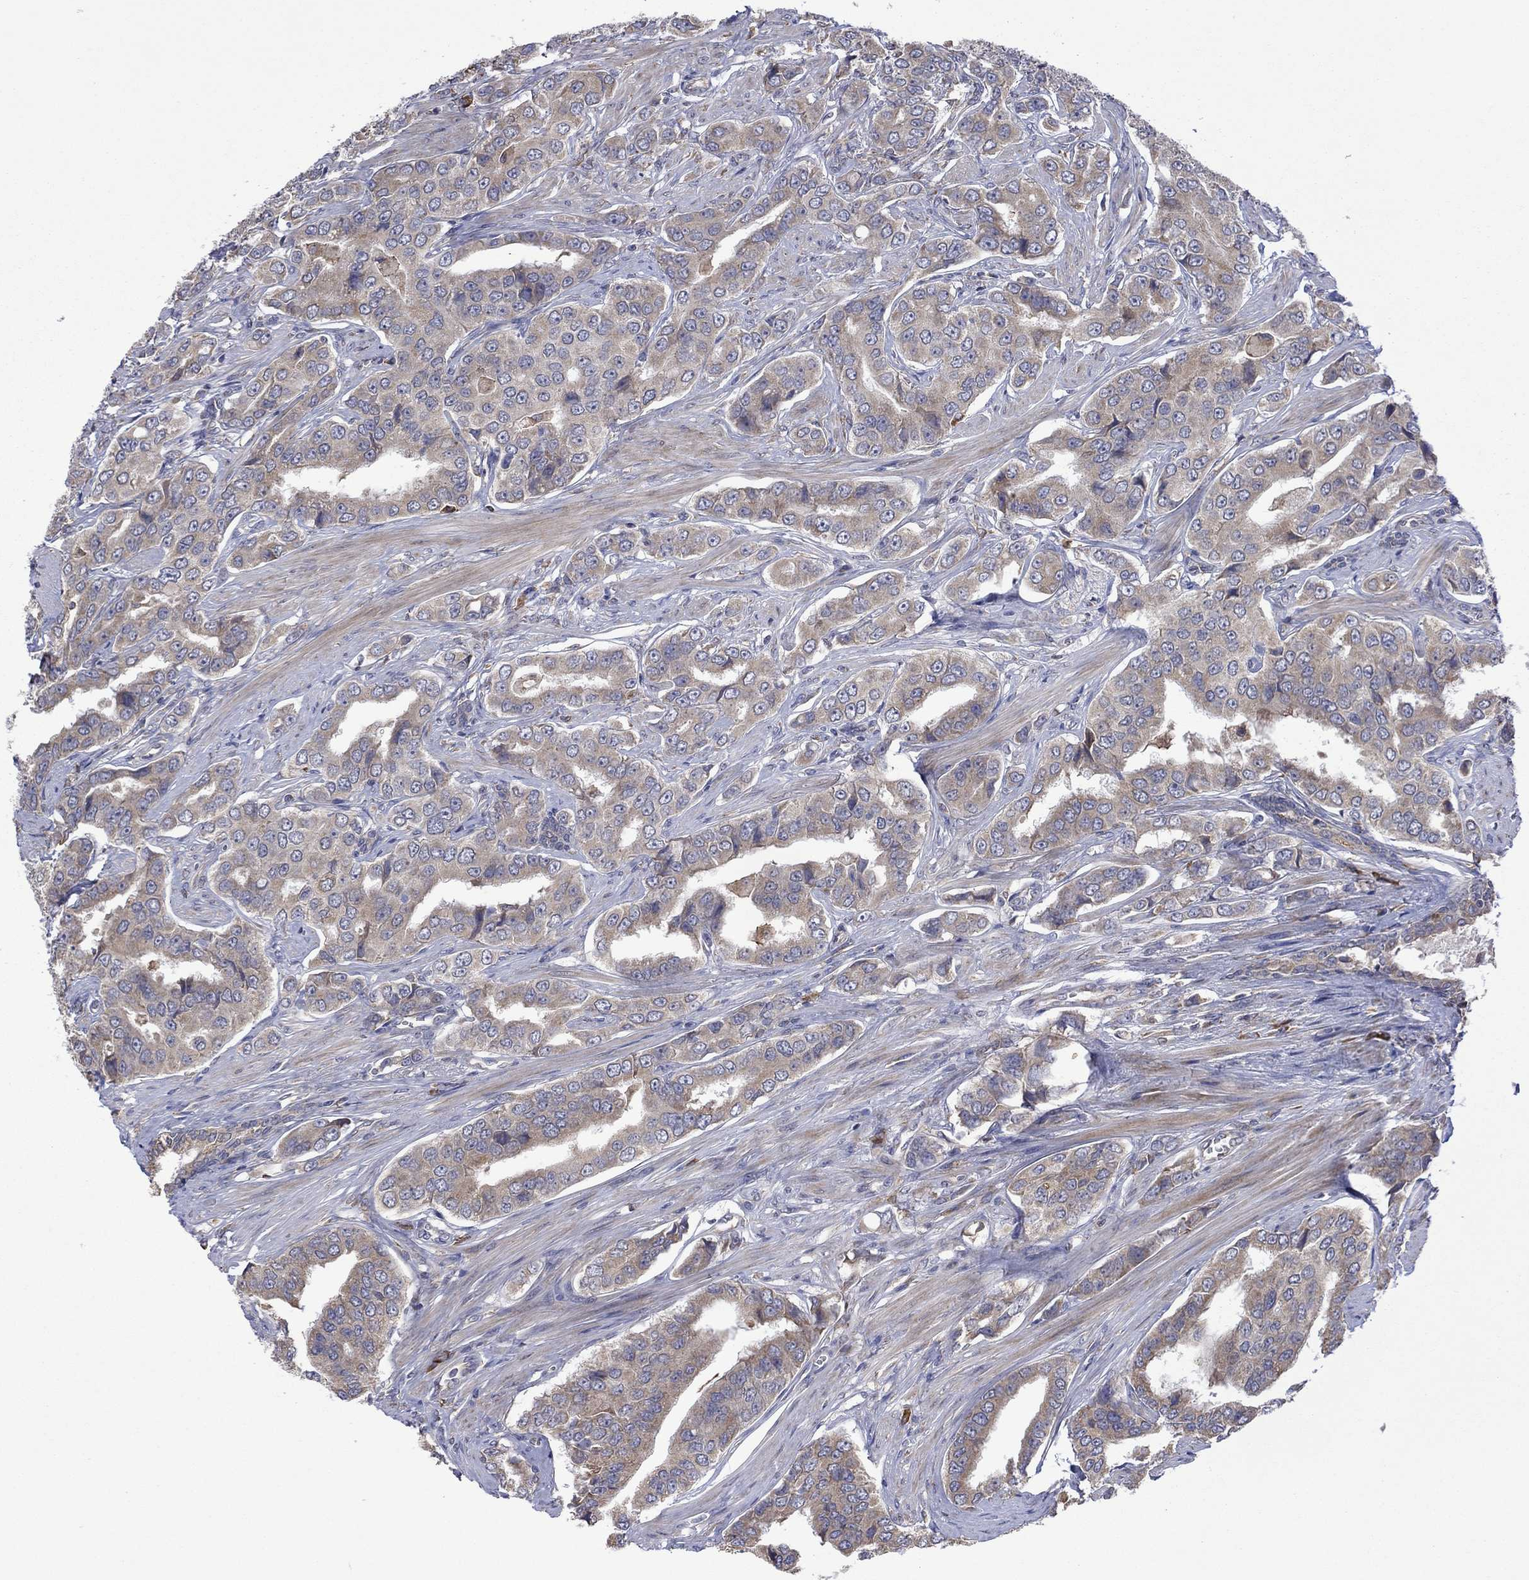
{"staining": {"intensity": "moderate", "quantity": "25%-75%", "location": "cytoplasmic/membranous"}, "tissue": "prostate cancer", "cell_type": "Tumor cells", "image_type": "cancer", "snomed": [{"axis": "morphology", "description": "Adenocarcinoma, NOS"}, {"axis": "topography", "description": "Prostate and seminal vesicle, NOS"}, {"axis": "topography", "description": "Prostate"}], "caption": "Protein staining displays moderate cytoplasmic/membranous staining in approximately 25%-75% of tumor cells in prostate cancer (adenocarcinoma). (Brightfield microscopy of DAB IHC at high magnification).", "gene": "FURIN", "patient": {"sex": "male", "age": 69}}